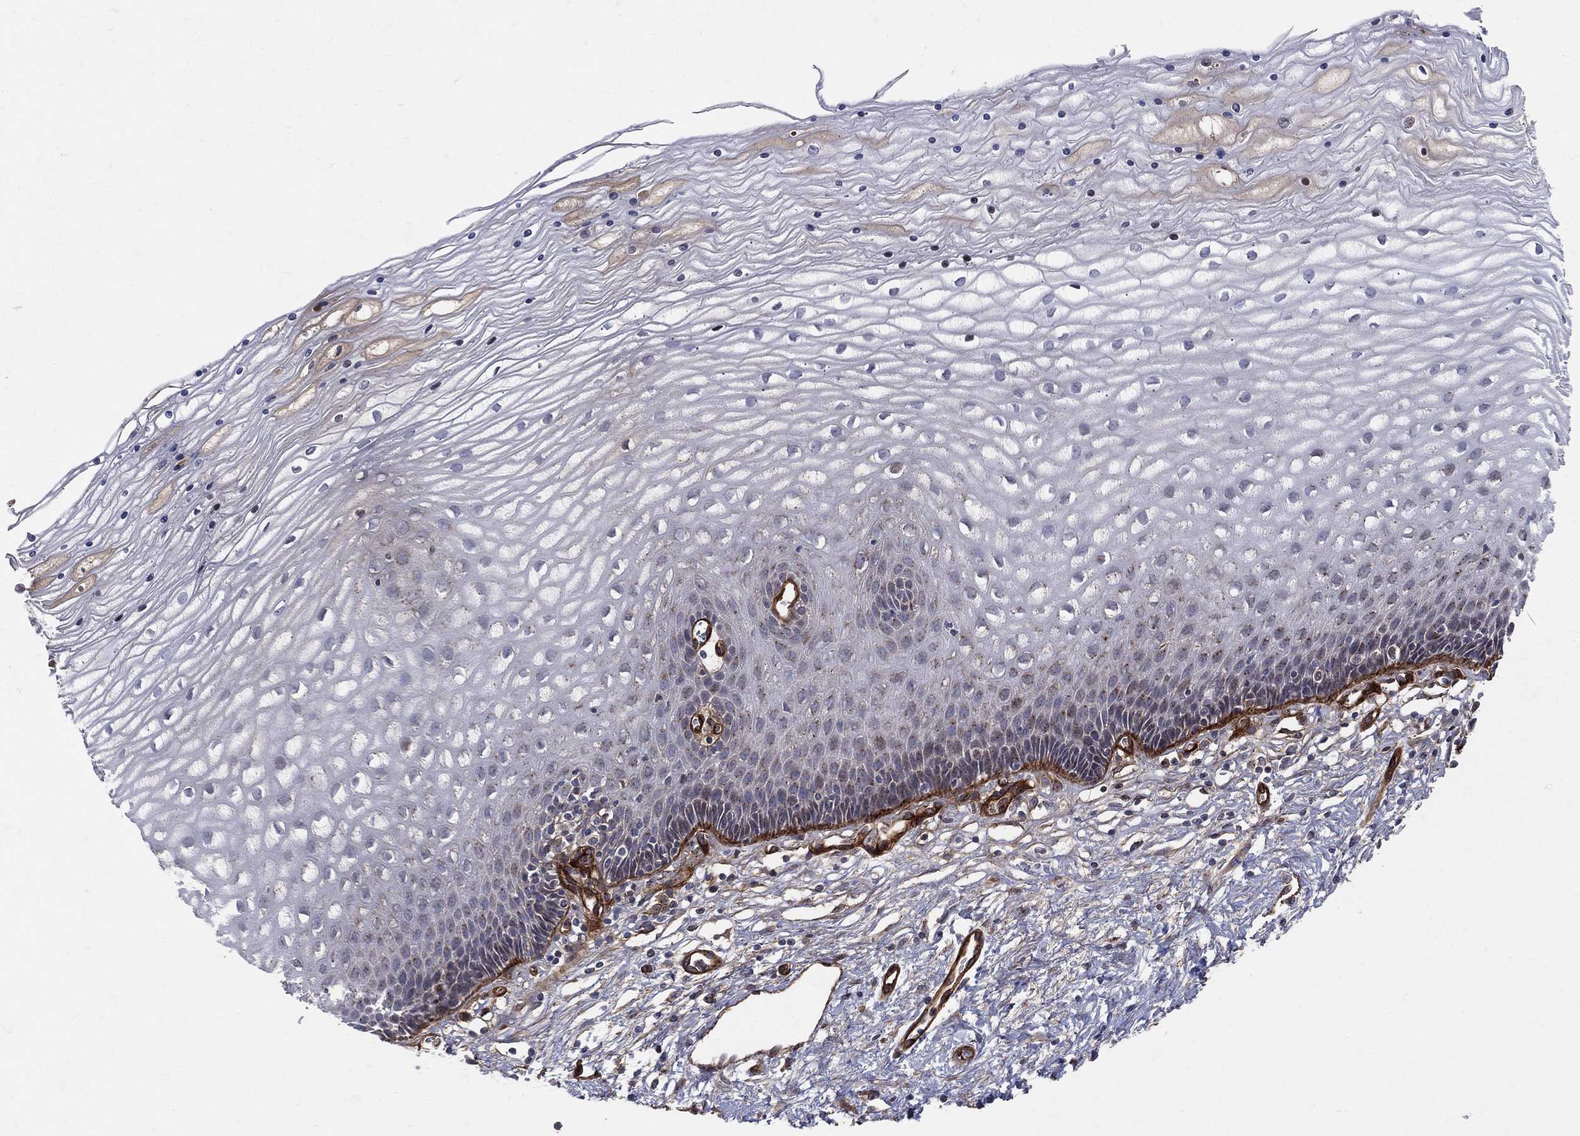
{"staining": {"intensity": "strong", "quantity": ">75%", "location": "cytoplasmic/membranous"}, "tissue": "cervix", "cell_type": "Glandular cells", "image_type": "normal", "snomed": [{"axis": "morphology", "description": "Normal tissue, NOS"}, {"axis": "topography", "description": "Cervix"}], "caption": "Protein analysis of benign cervix demonstrates strong cytoplasmic/membranous positivity in approximately >75% of glandular cells.", "gene": "ENTPD1", "patient": {"sex": "female", "age": 35}}